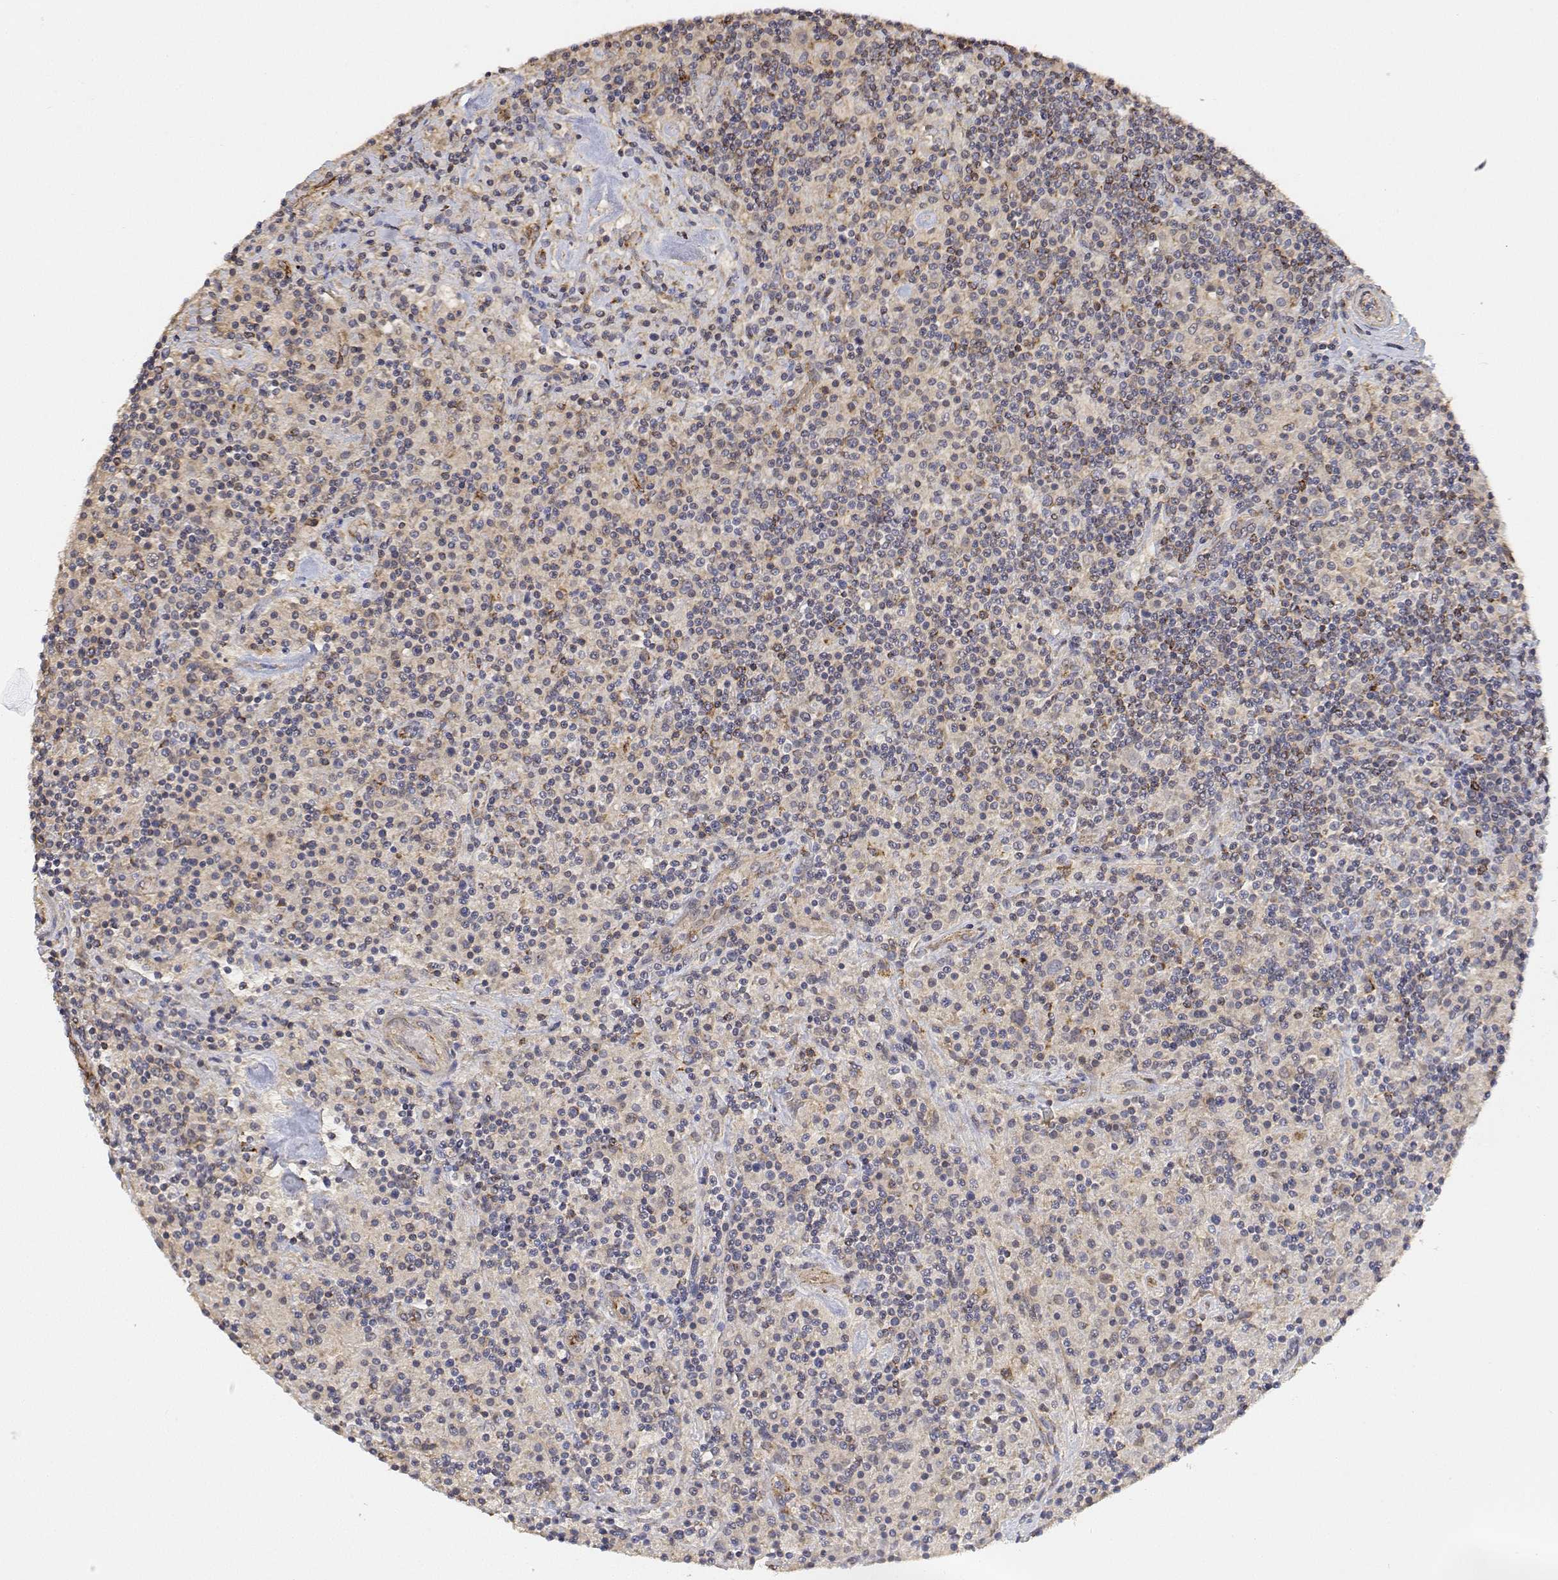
{"staining": {"intensity": "moderate", "quantity": "<25%", "location": "cytoplasmic/membranous"}, "tissue": "lymphoma", "cell_type": "Tumor cells", "image_type": "cancer", "snomed": [{"axis": "morphology", "description": "Hodgkin's disease, NOS"}, {"axis": "topography", "description": "Lymph node"}], "caption": "Immunohistochemistry (DAB) staining of lymphoma reveals moderate cytoplasmic/membranous protein staining in approximately <25% of tumor cells.", "gene": "LONRF3", "patient": {"sex": "male", "age": 70}}